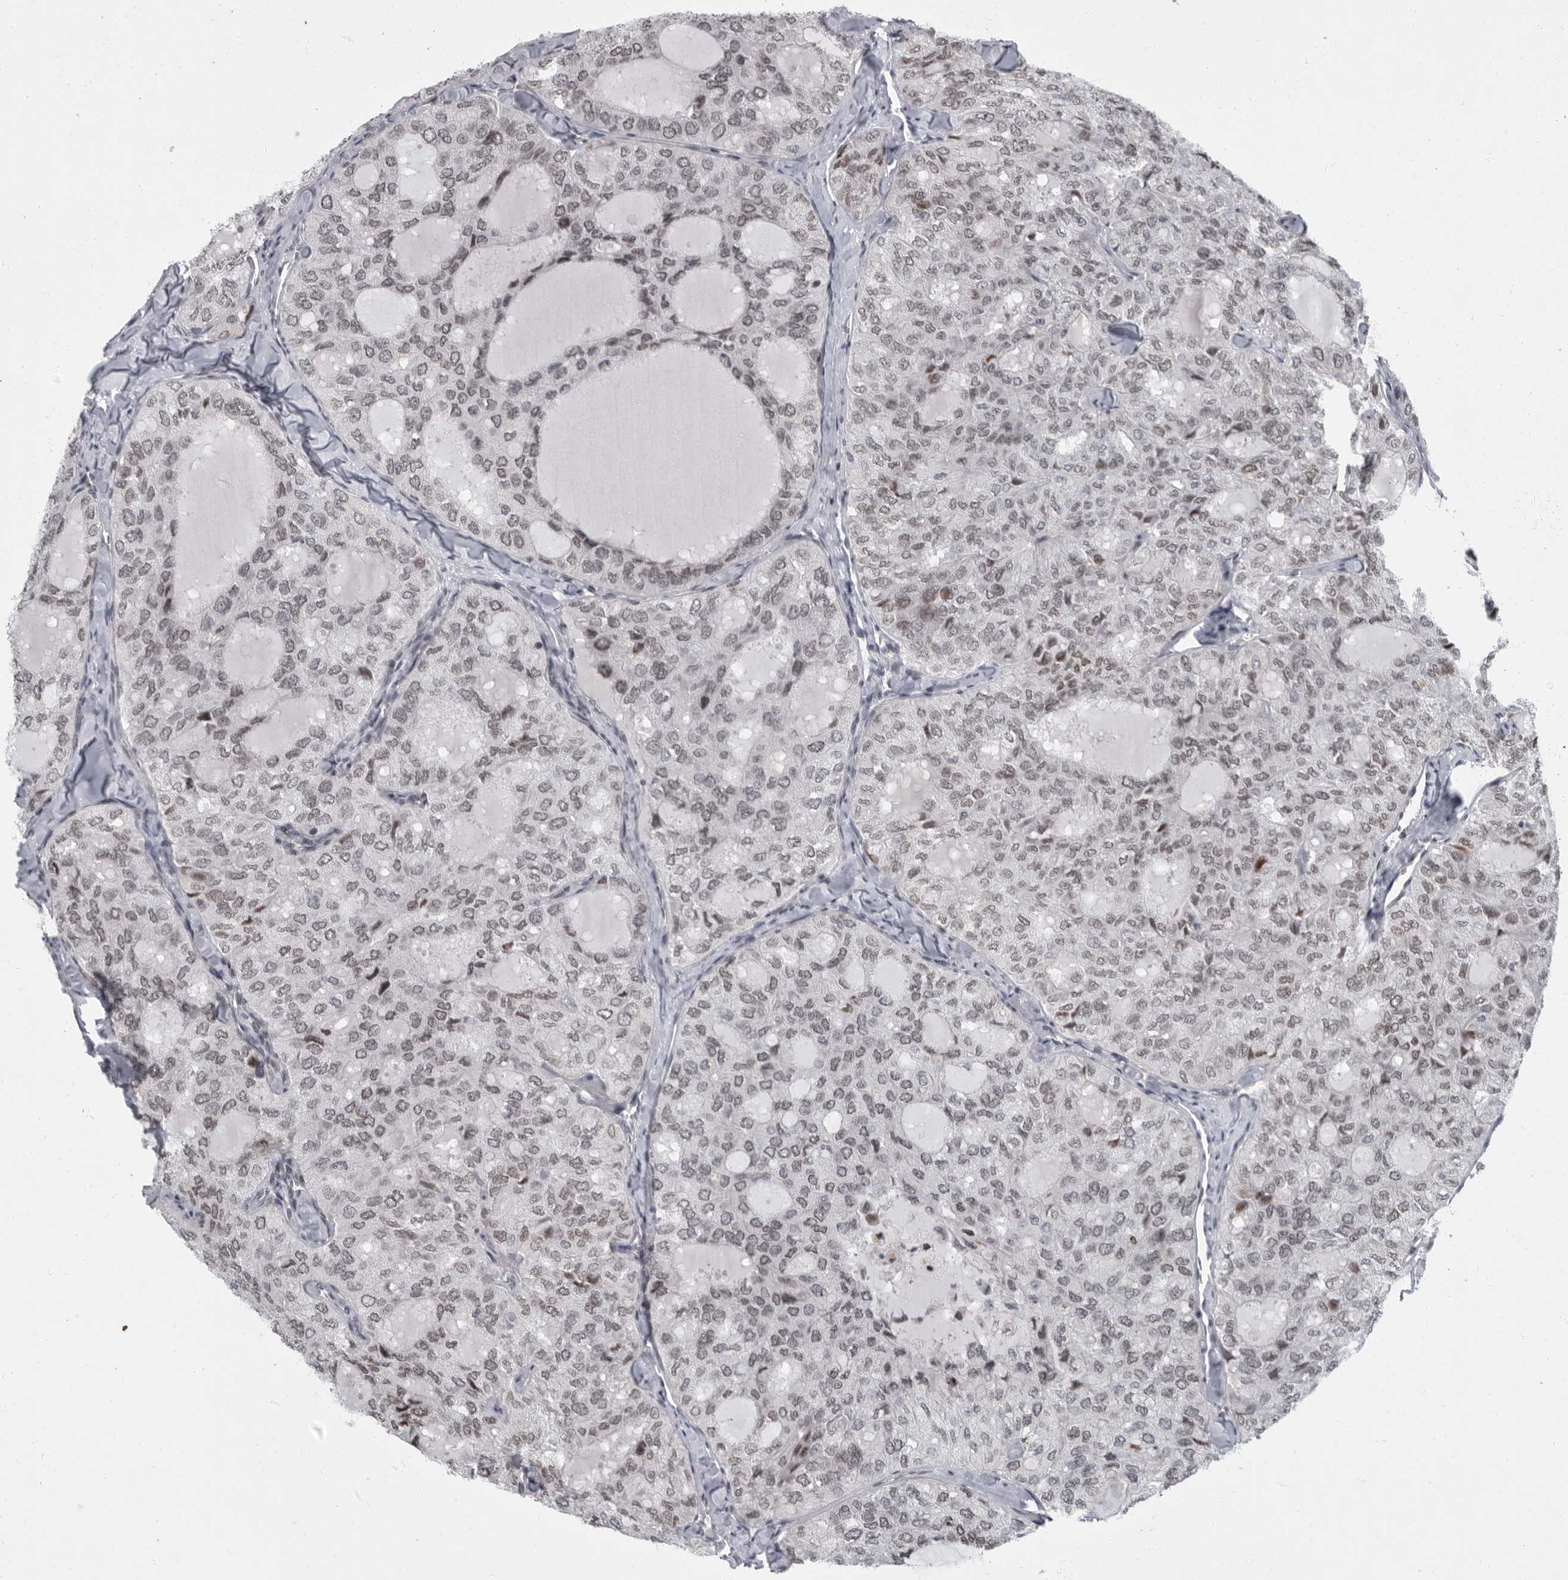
{"staining": {"intensity": "weak", "quantity": ">75%", "location": "nuclear"}, "tissue": "thyroid cancer", "cell_type": "Tumor cells", "image_type": "cancer", "snomed": [{"axis": "morphology", "description": "Follicular adenoma carcinoma, NOS"}, {"axis": "topography", "description": "Thyroid gland"}], "caption": "Protein analysis of thyroid cancer tissue reveals weak nuclear positivity in approximately >75% of tumor cells. The staining was performed using DAB, with brown indicating positive protein expression. Nuclei are stained blue with hematoxylin.", "gene": "EVI5", "patient": {"sex": "male", "age": 75}}